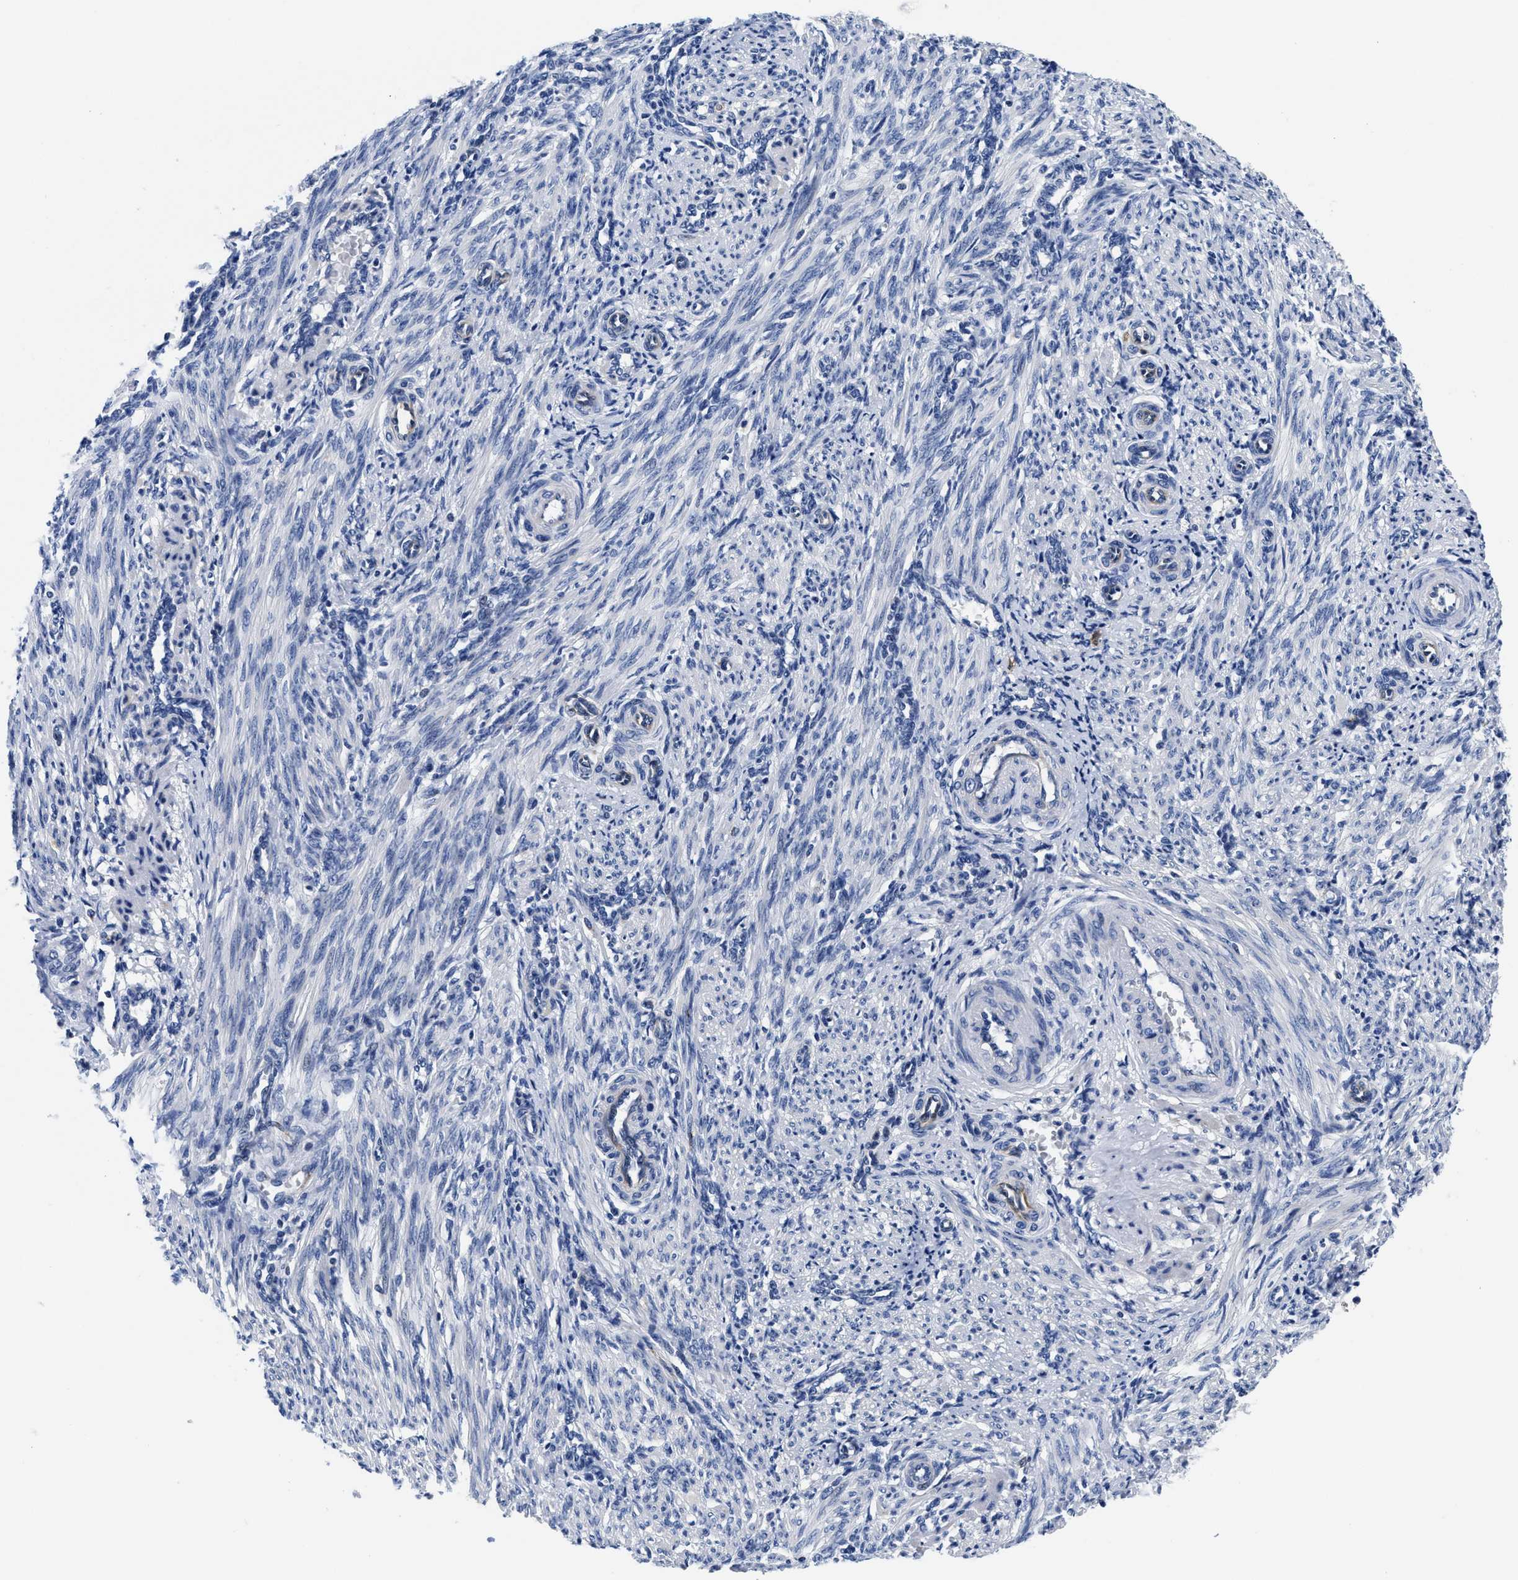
{"staining": {"intensity": "negative", "quantity": "none", "location": "none"}, "tissue": "smooth muscle", "cell_type": "Smooth muscle cells", "image_type": "normal", "snomed": [{"axis": "morphology", "description": "Normal tissue, NOS"}, {"axis": "topography", "description": "Endometrium"}], "caption": "High power microscopy histopathology image of an immunohistochemistry histopathology image of unremarkable smooth muscle, revealing no significant staining in smooth muscle cells.", "gene": "SLC35F1", "patient": {"sex": "female", "age": 33}}